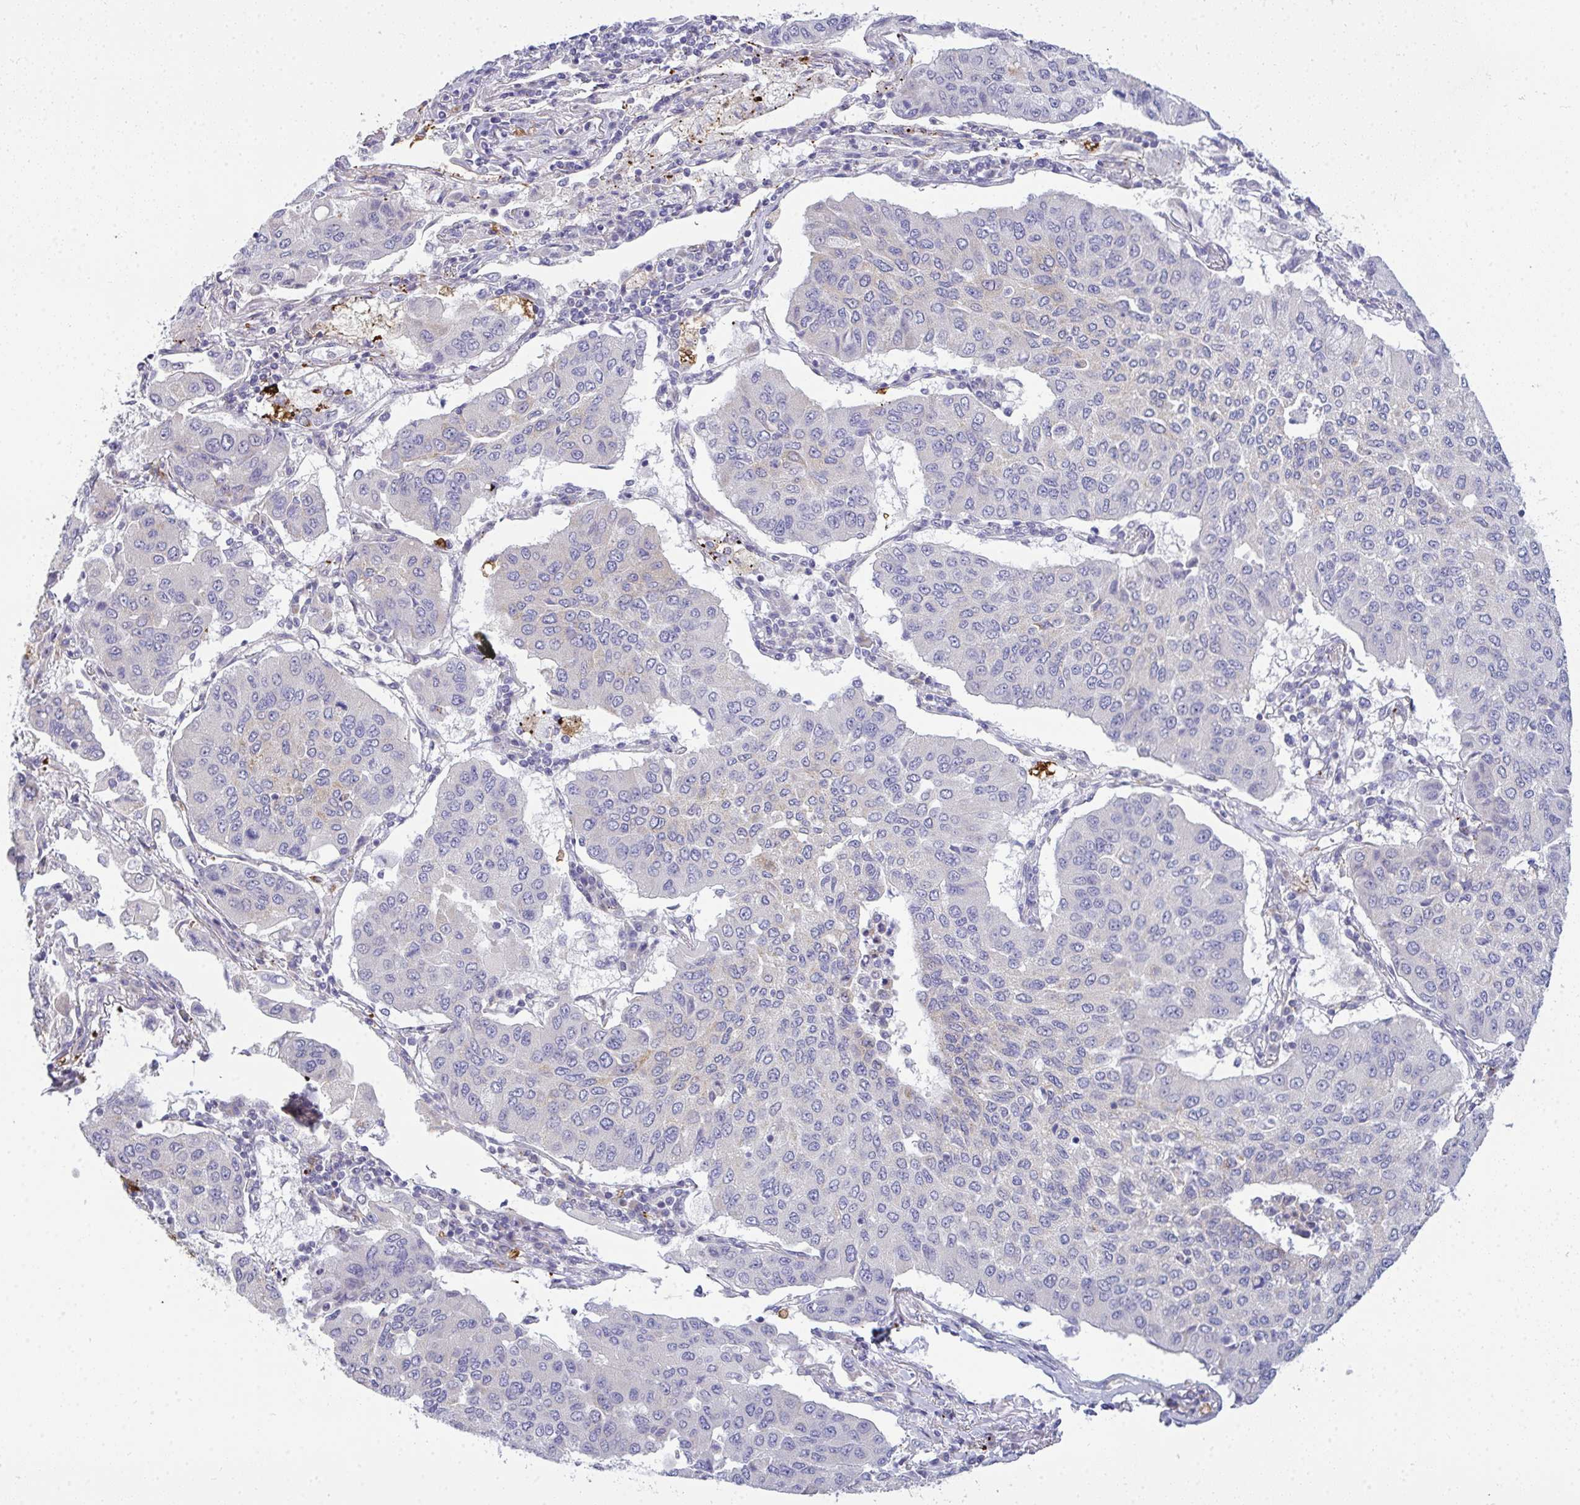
{"staining": {"intensity": "negative", "quantity": "none", "location": "none"}, "tissue": "lung cancer", "cell_type": "Tumor cells", "image_type": "cancer", "snomed": [{"axis": "morphology", "description": "Squamous cell carcinoma, NOS"}, {"axis": "topography", "description": "Lung"}], "caption": "There is no significant expression in tumor cells of lung squamous cell carcinoma. Nuclei are stained in blue.", "gene": "SRRM4", "patient": {"sex": "male", "age": 74}}